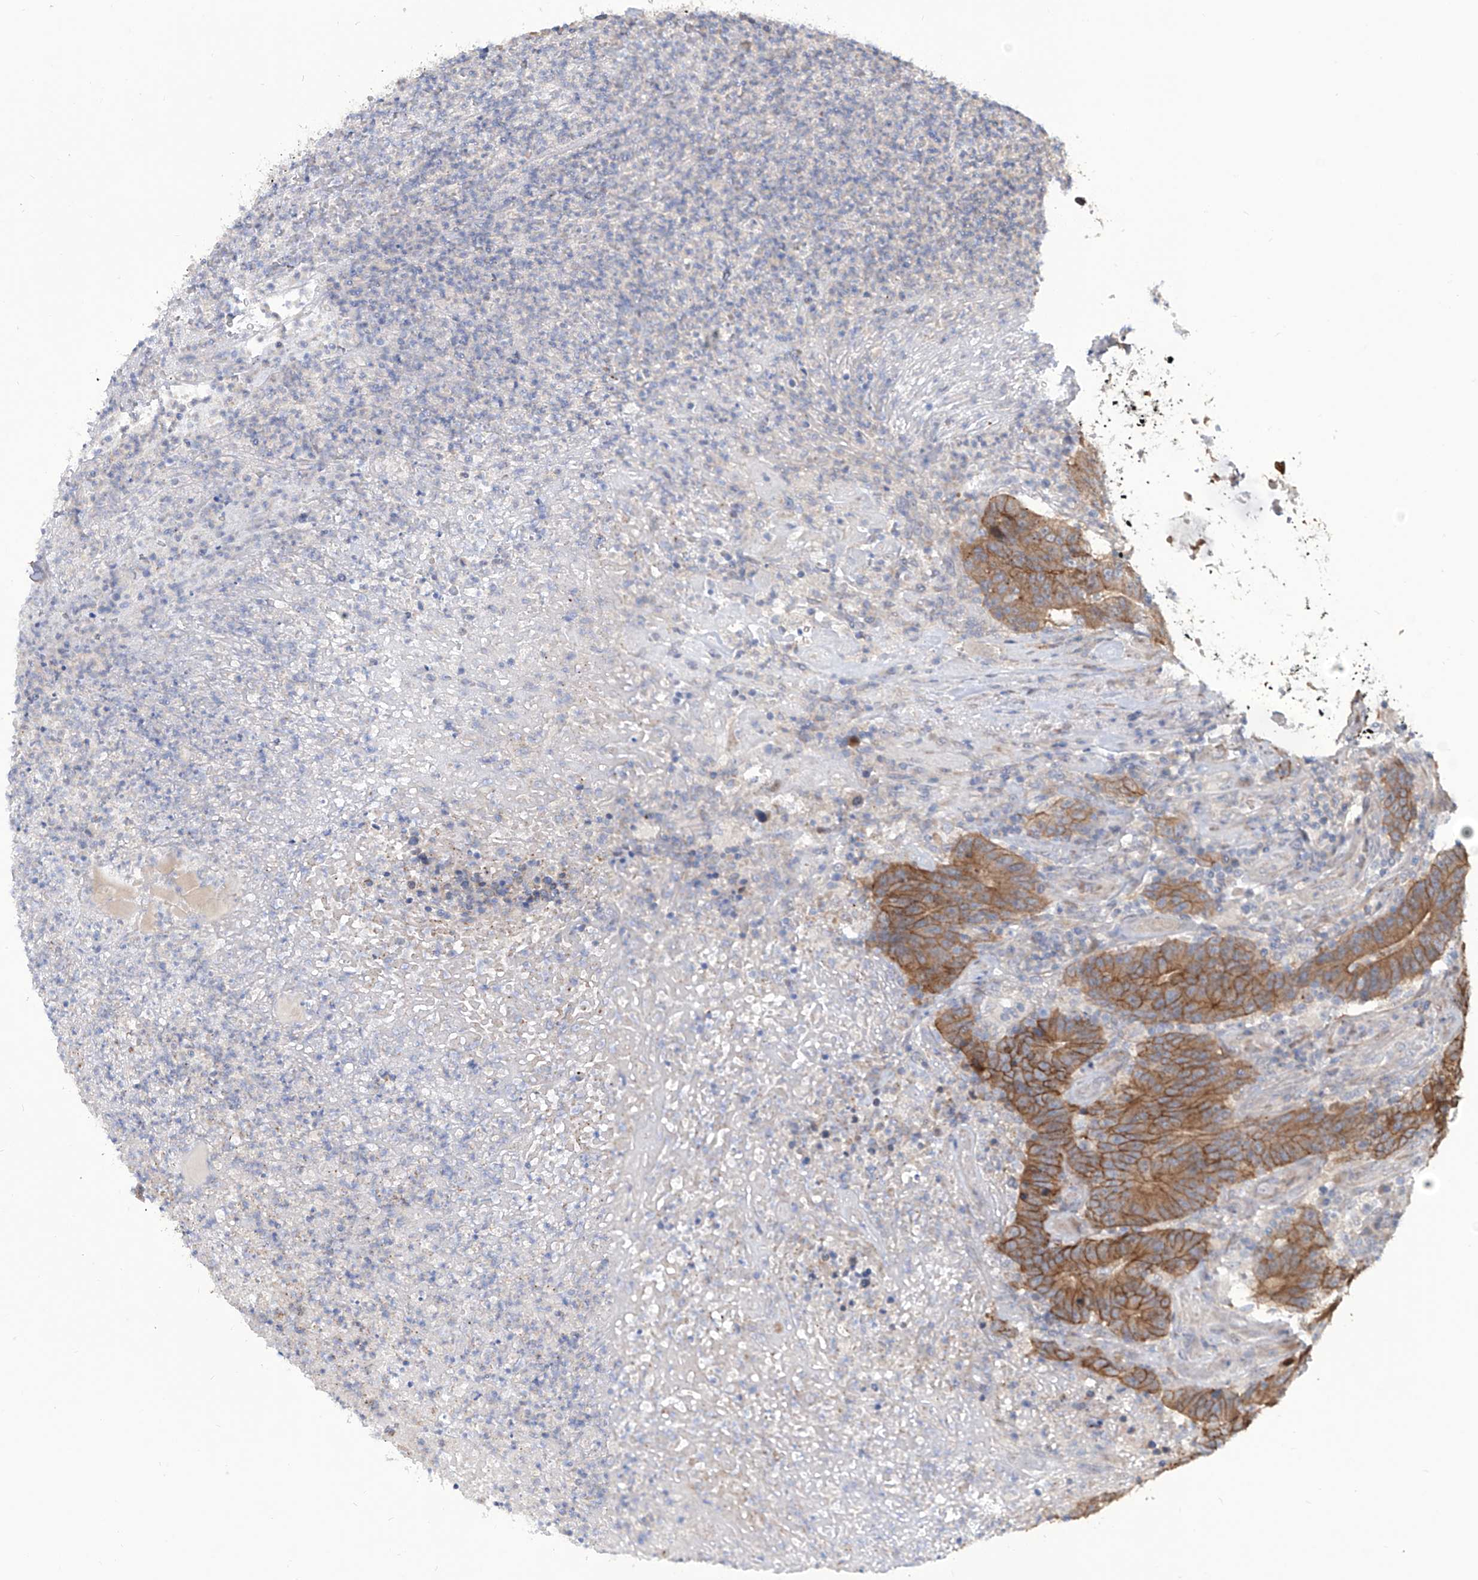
{"staining": {"intensity": "moderate", "quantity": ">75%", "location": "cytoplasmic/membranous"}, "tissue": "colorectal cancer", "cell_type": "Tumor cells", "image_type": "cancer", "snomed": [{"axis": "morphology", "description": "Normal tissue, NOS"}, {"axis": "morphology", "description": "Adenocarcinoma, NOS"}, {"axis": "topography", "description": "Colon"}], "caption": "Immunohistochemistry of adenocarcinoma (colorectal) reveals medium levels of moderate cytoplasmic/membranous staining in about >75% of tumor cells.", "gene": "LRRC1", "patient": {"sex": "female", "age": 75}}